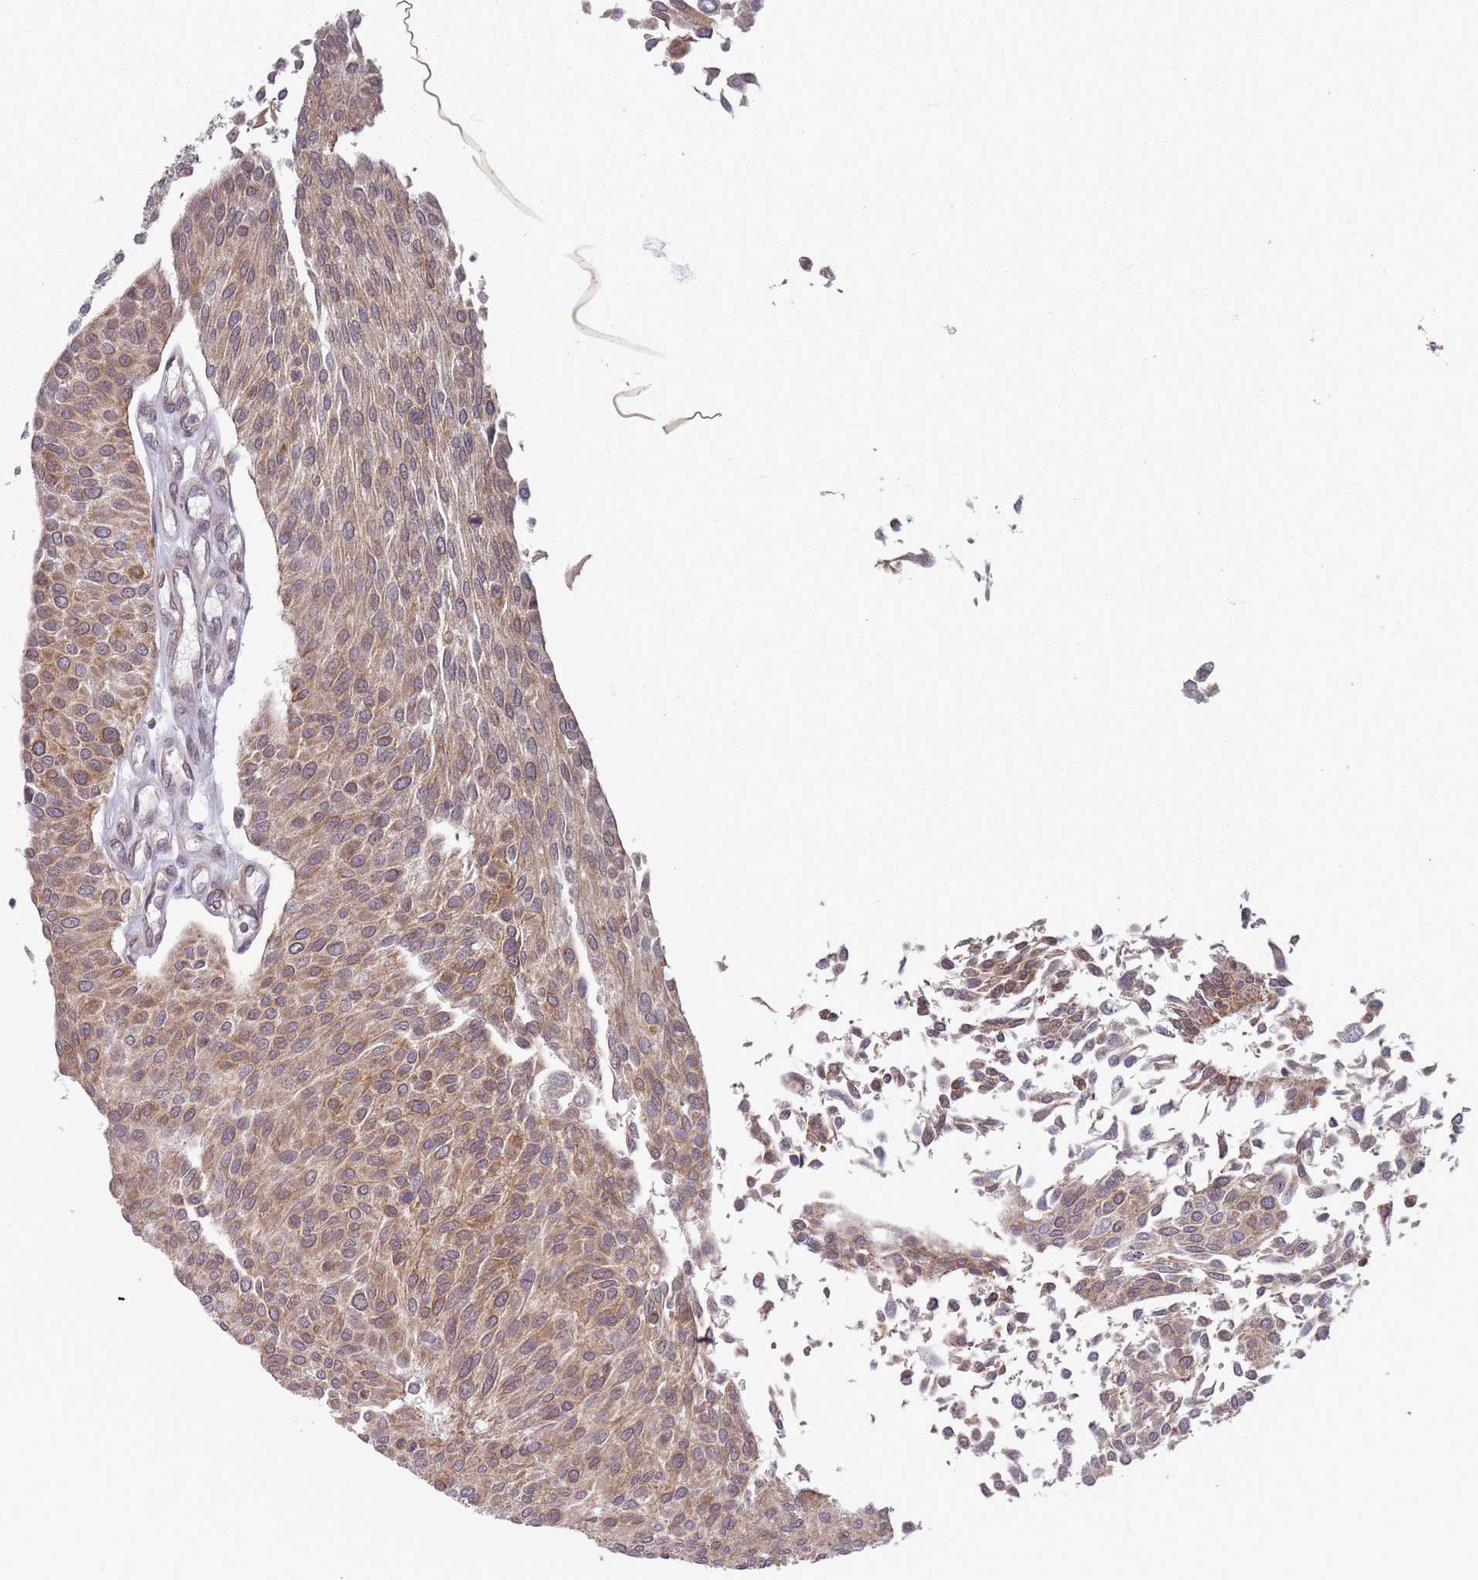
{"staining": {"intensity": "moderate", "quantity": "<25%", "location": "cytoplasmic/membranous,nuclear"}, "tissue": "urothelial cancer", "cell_type": "Tumor cells", "image_type": "cancer", "snomed": [{"axis": "morphology", "description": "Urothelial carcinoma, NOS"}, {"axis": "topography", "description": "Urinary bladder"}], "caption": "Human transitional cell carcinoma stained for a protein (brown) displays moderate cytoplasmic/membranous and nuclear positive positivity in about <25% of tumor cells.", "gene": "VRK2", "patient": {"sex": "male", "age": 55}}